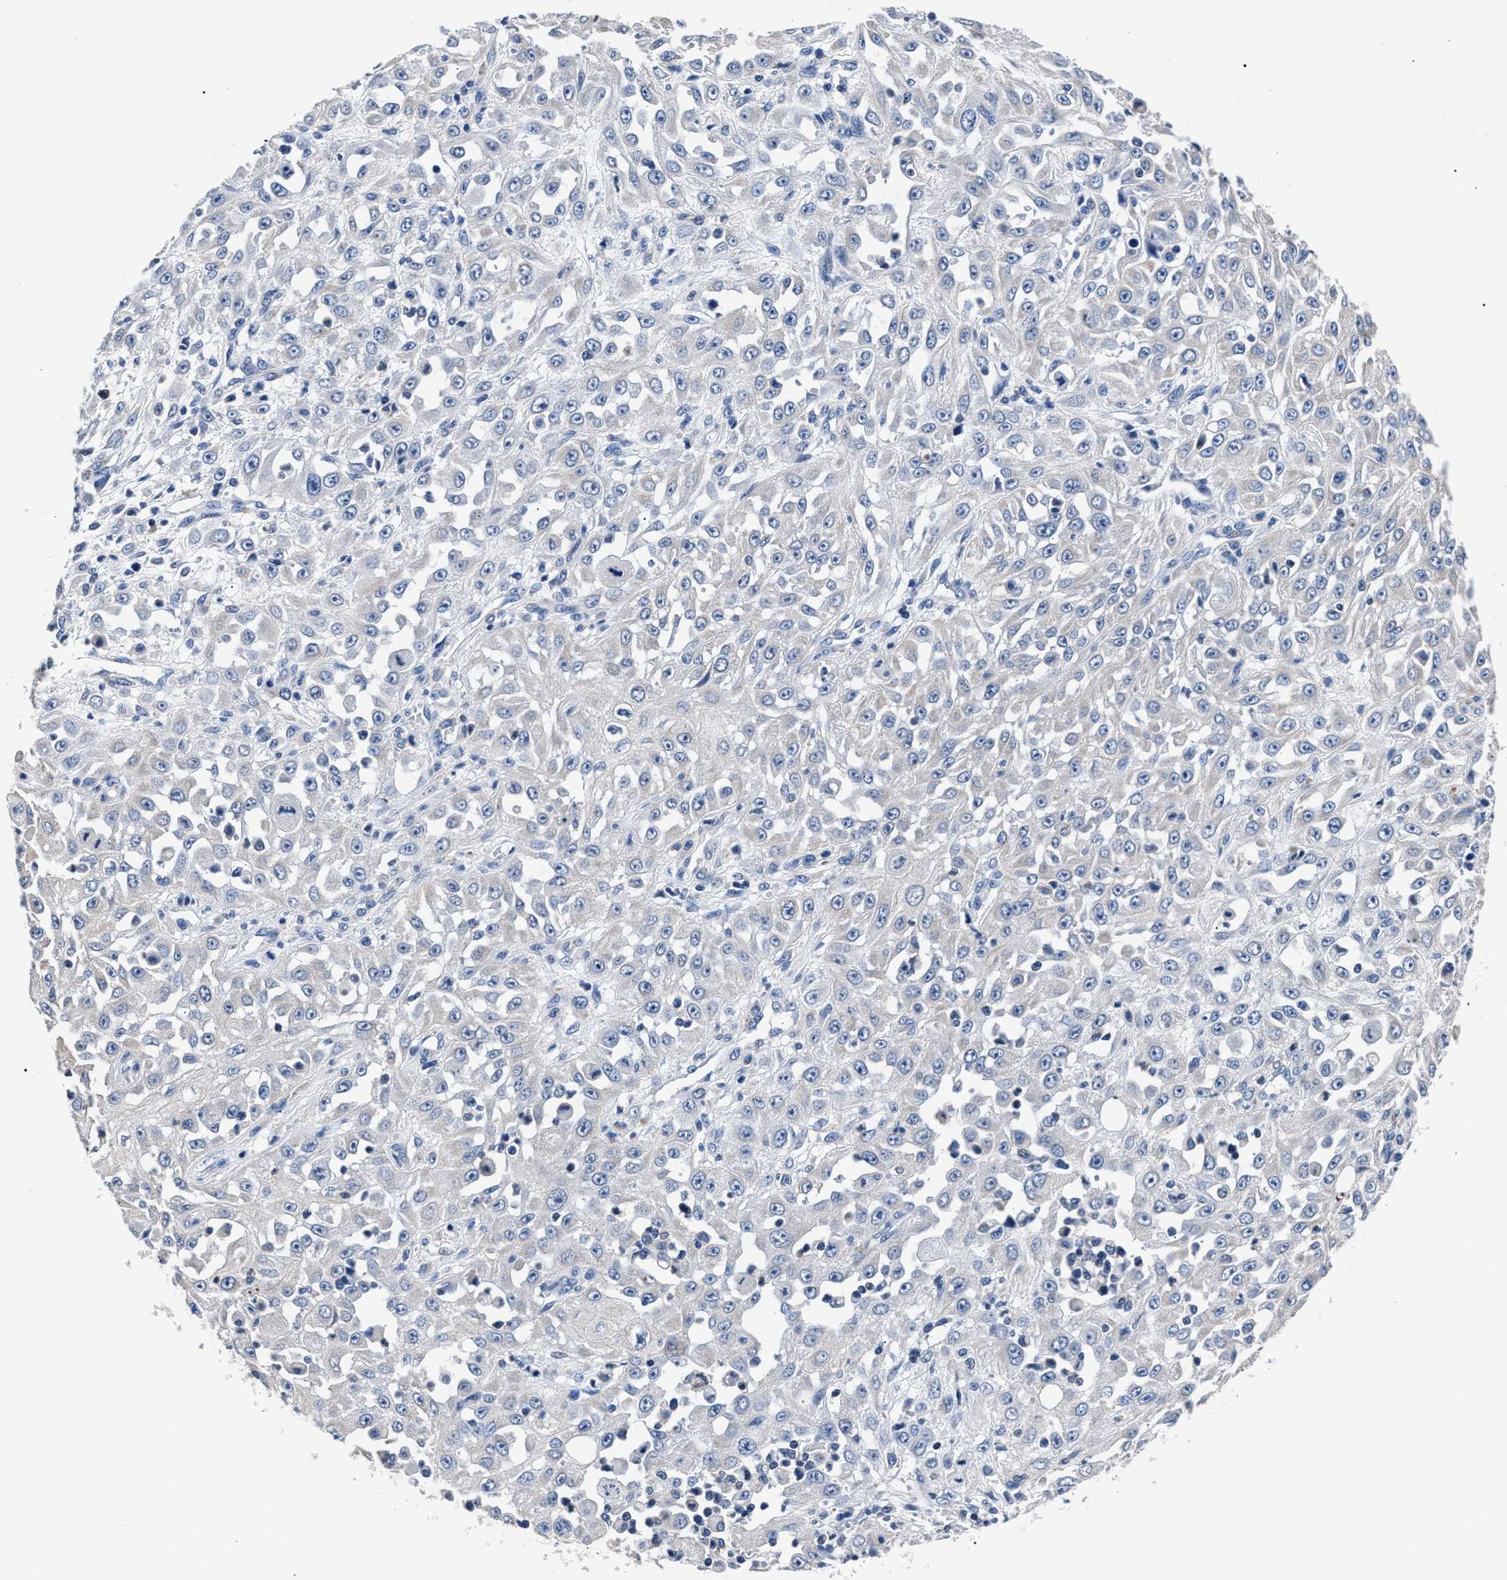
{"staining": {"intensity": "negative", "quantity": "none", "location": "none"}, "tissue": "skin cancer", "cell_type": "Tumor cells", "image_type": "cancer", "snomed": [{"axis": "morphology", "description": "Squamous cell carcinoma, NOS"}, {"axis": "morphology", "description": "Squamous cell carcinoma, metastatic, NOS"}, {"axis": "topography", "description": "Skin"}, {"axis": "topography", "description": "Lymph node"}], "caption": "Tumor cells show no significant protein staining in skin squamous cell carcinoma. (DAB (3,3'-diaminobenzidine) immunohistochemistry visualized using brightfield microscopy, high magnification).", "gene": "PHF24", "patient": {"sex": "male", "age": 75}}